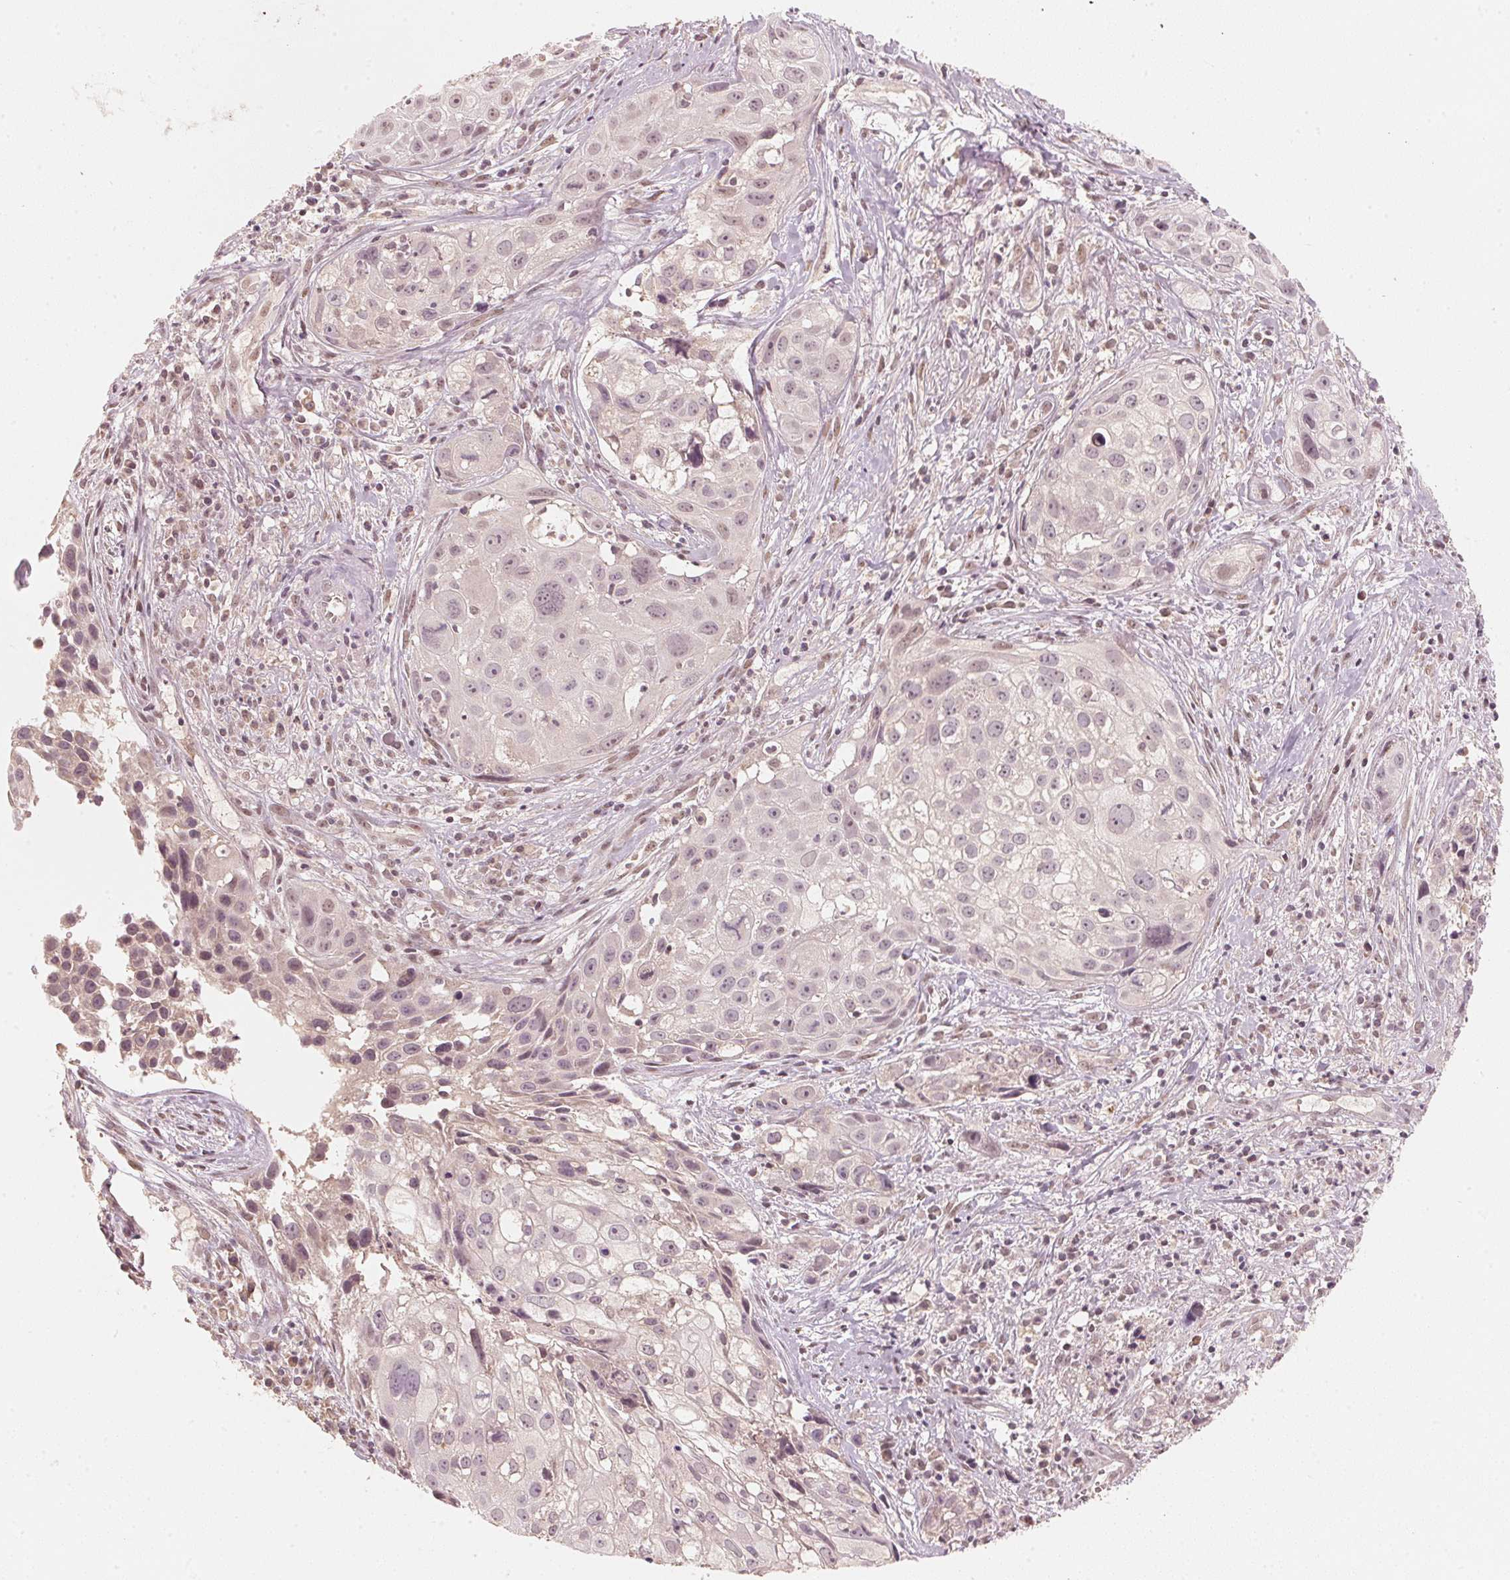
{"staining": {"intensity": "negative", "quantity": "none", "location": "none"}, "tissue": "cervical cancer", "cell_type": "Tumor cells", "image_type": "cancer", "snomed": [{"axis": "morphology", "description": "Squamous cell carcinoma, NOS"}, {"axis": "topography", "description": "Cervix"}], "caption": "Immunohistochemistry photomicrograph of neoplastic tissue: cervical cancer (squamous cell carcinoma) stained with DAB (3,3'-diaminobenzidine) demonstrates no significant protein expression in tumor cells. (Stains: DAB IHC with hematoxylin counter stain, Microscopy: brightfield microscopy at high magnification).", "gene": "C2orf73", "patient": {"sex": "female", "age": 53}}